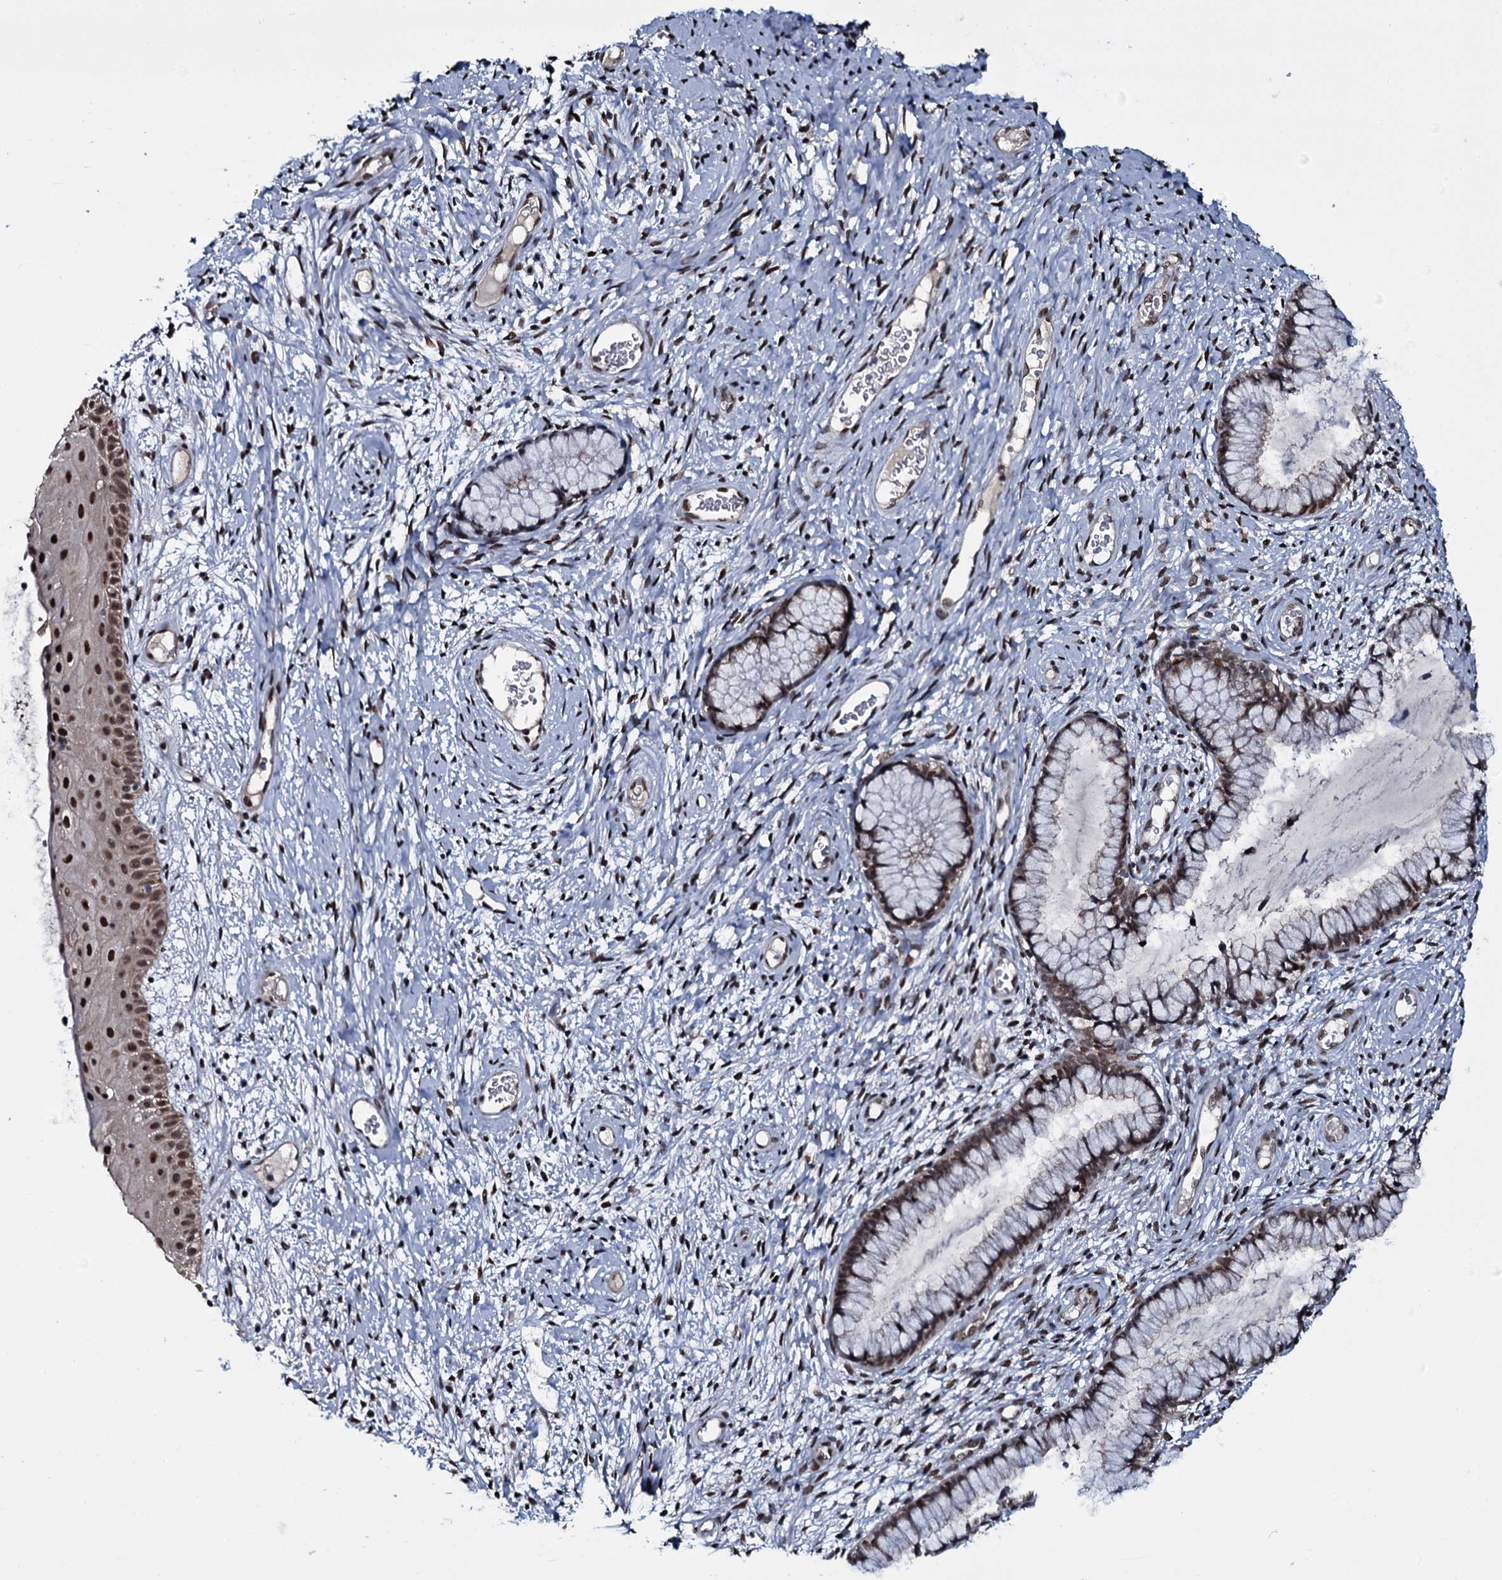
{"staining": {"intensity": "moderate", "quantity": ">75%", "location": "nuclear"}, "tissue": "cervix", "cell_type": "Glandular cells", "image_type": "normal", "snomed": [{"axis": "morphology", "description": "Normal tissue, NOS"}, {"axis": "topography", "description": "Cervix"}], "caption": "This image displays benign cervix stained with IHC to label a protein in brown. The nuclear of glandular cells show moderate positivity for the protein. Nuclei are counter-stained blue.", "gene": "SH2D4B", "patient": {"sex": "female", "age": 42}}